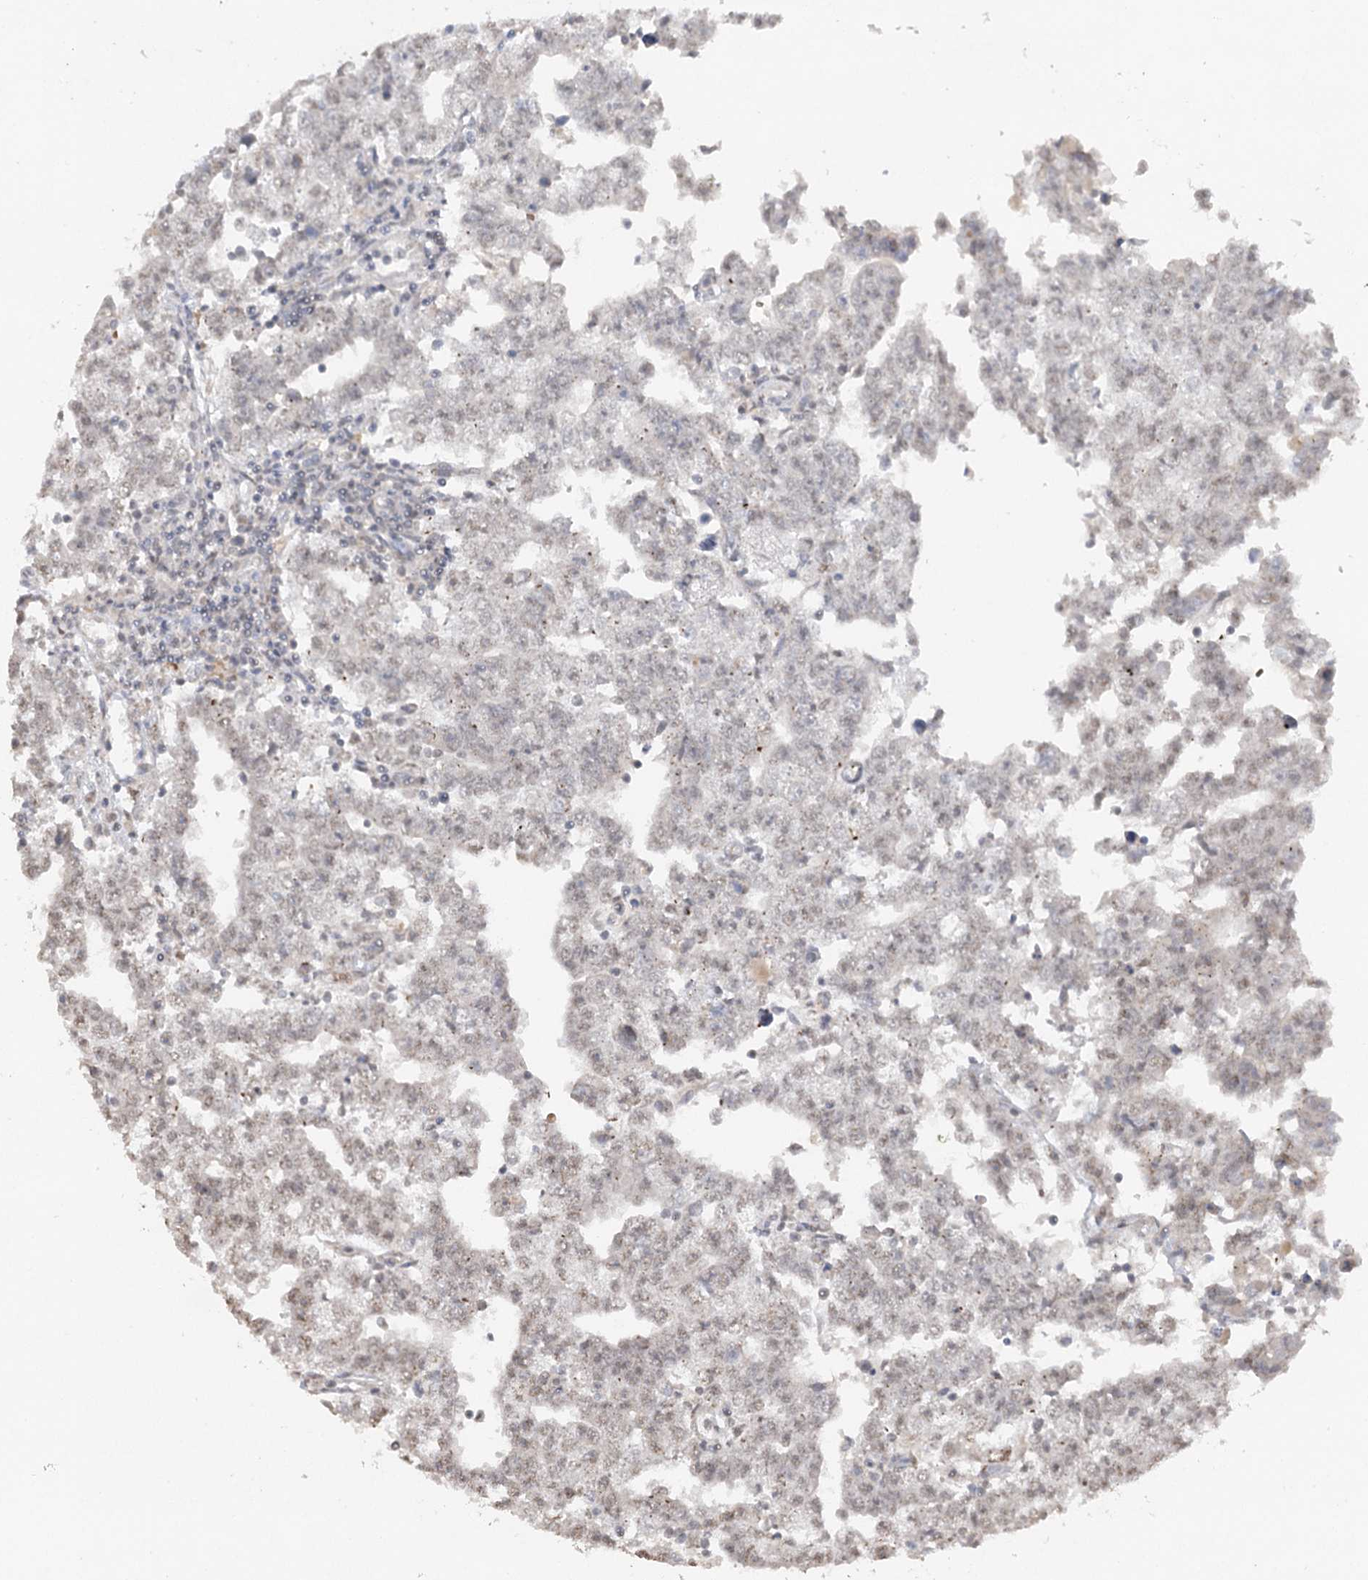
{"staining": {"intensity": "weak", "quantity": "<25%", "location": "nuclear"}, "tissue": "testis cancer", "cell_type": "Tumor cells", "image_type": "cancer", "snomed": [{"axis": "morphology", "description": "Carcinoma, Embryonal, NOS"}, {"axis": "topography", "description": "Testis"}], "caption": "High magnification brightfield microscopy of embryonal carcinoma (testis) stained with DAB (3,3'-diaminobenzidine) (brown) and counterstained with hematoxylin (blue): tumor cells show no significant staining.", "gene": "TRAF3IP1", "patient": {"sex": "male", "age": 25}}